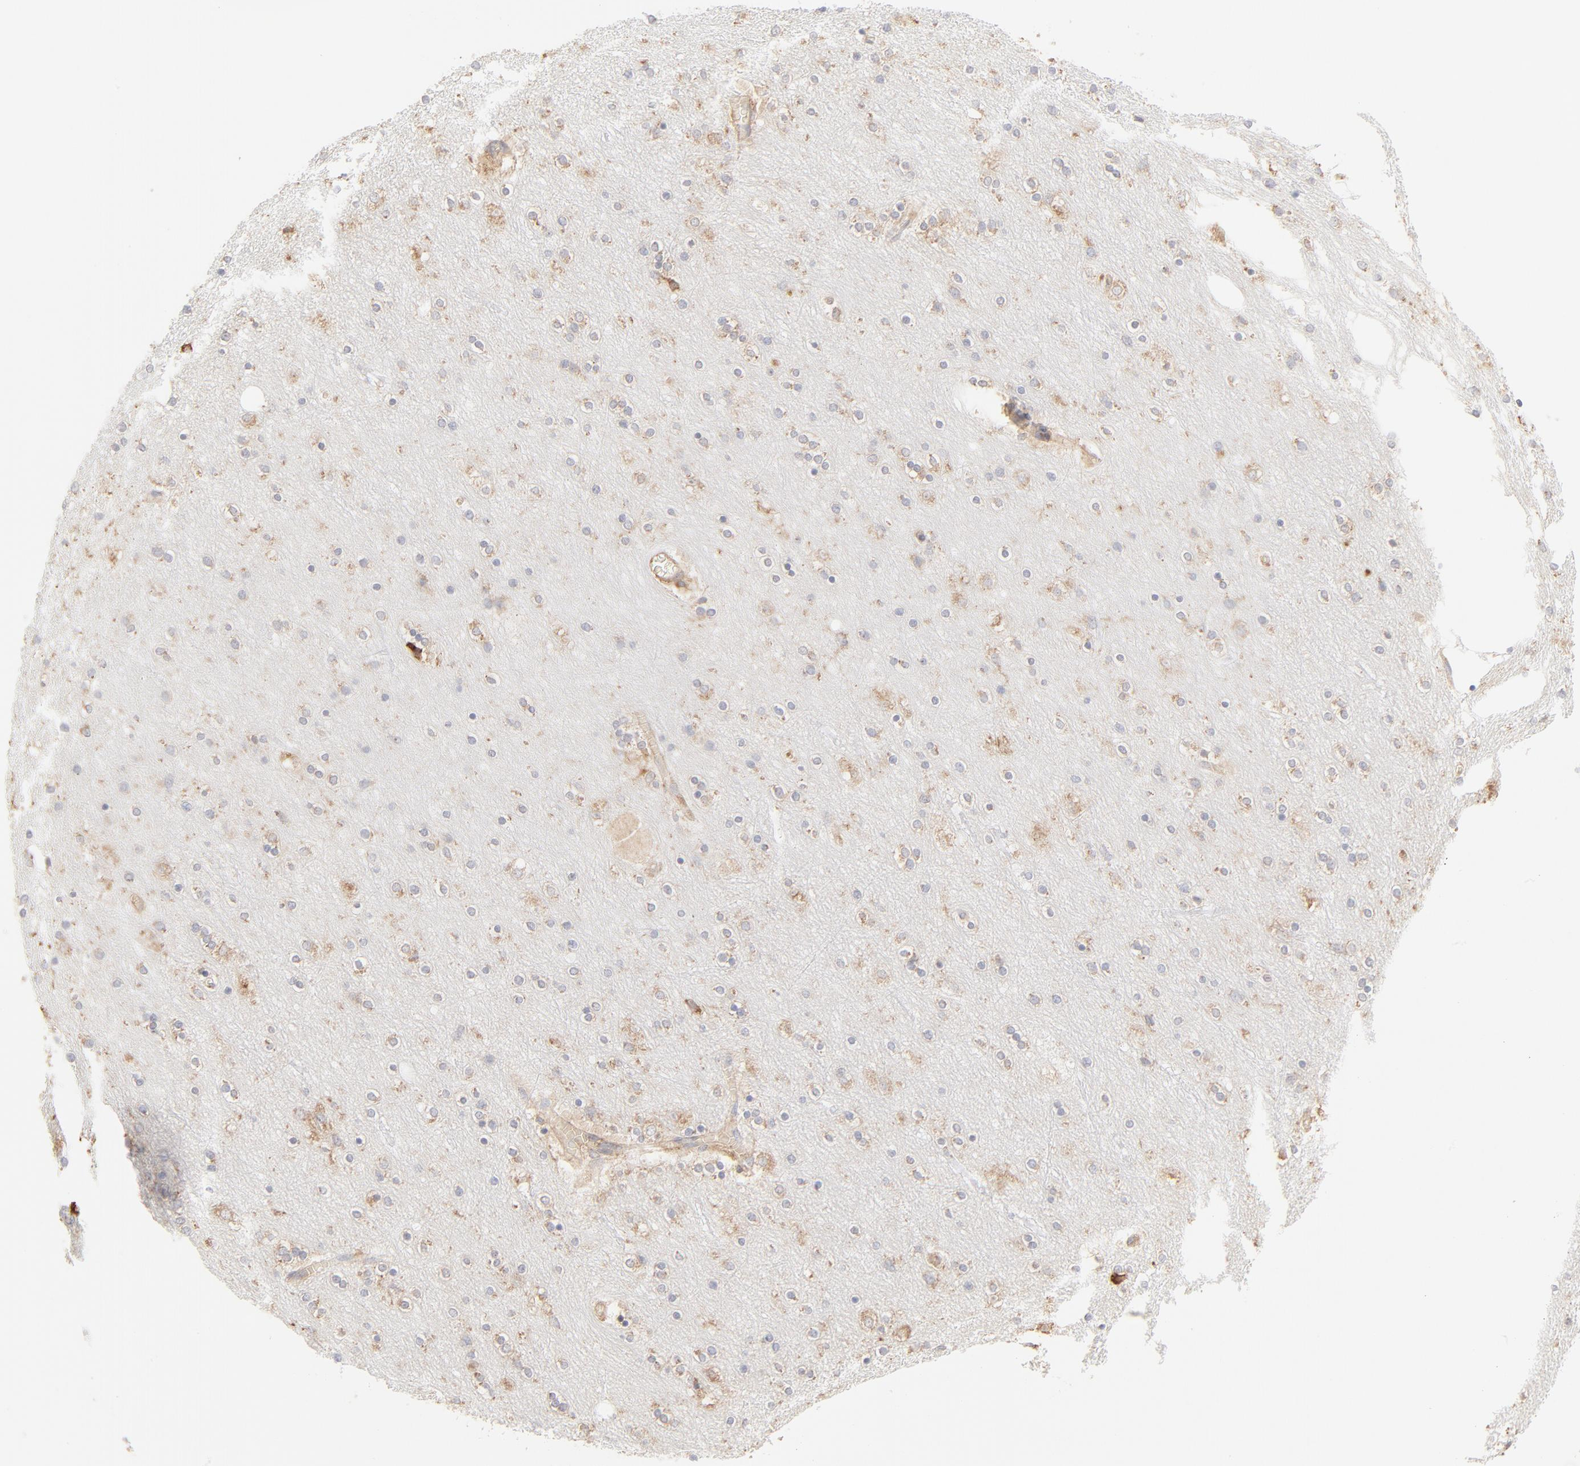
{"staining": {"intensity": "negative", "quantity": "none", "location": "none"}, "tissue": "cerebral cortex", "cell_type": "Endothelial cells", "image_type": "normal", "snomed": [{"axis": "morphology", "description": "Normal tissue, NOS"}, {"axis": "topography", "description": "Cerebral cortex"}], "caption": "The histopathology image displays no staining of endothelial cells in benign cerebral cortex. (Brightfield microscopy of DAB (3,3'-diaminobenzidine) immunohistochemistry at high magnification).", "gene": "RPS20", "patient": {"sex": "female", "age": 54}}